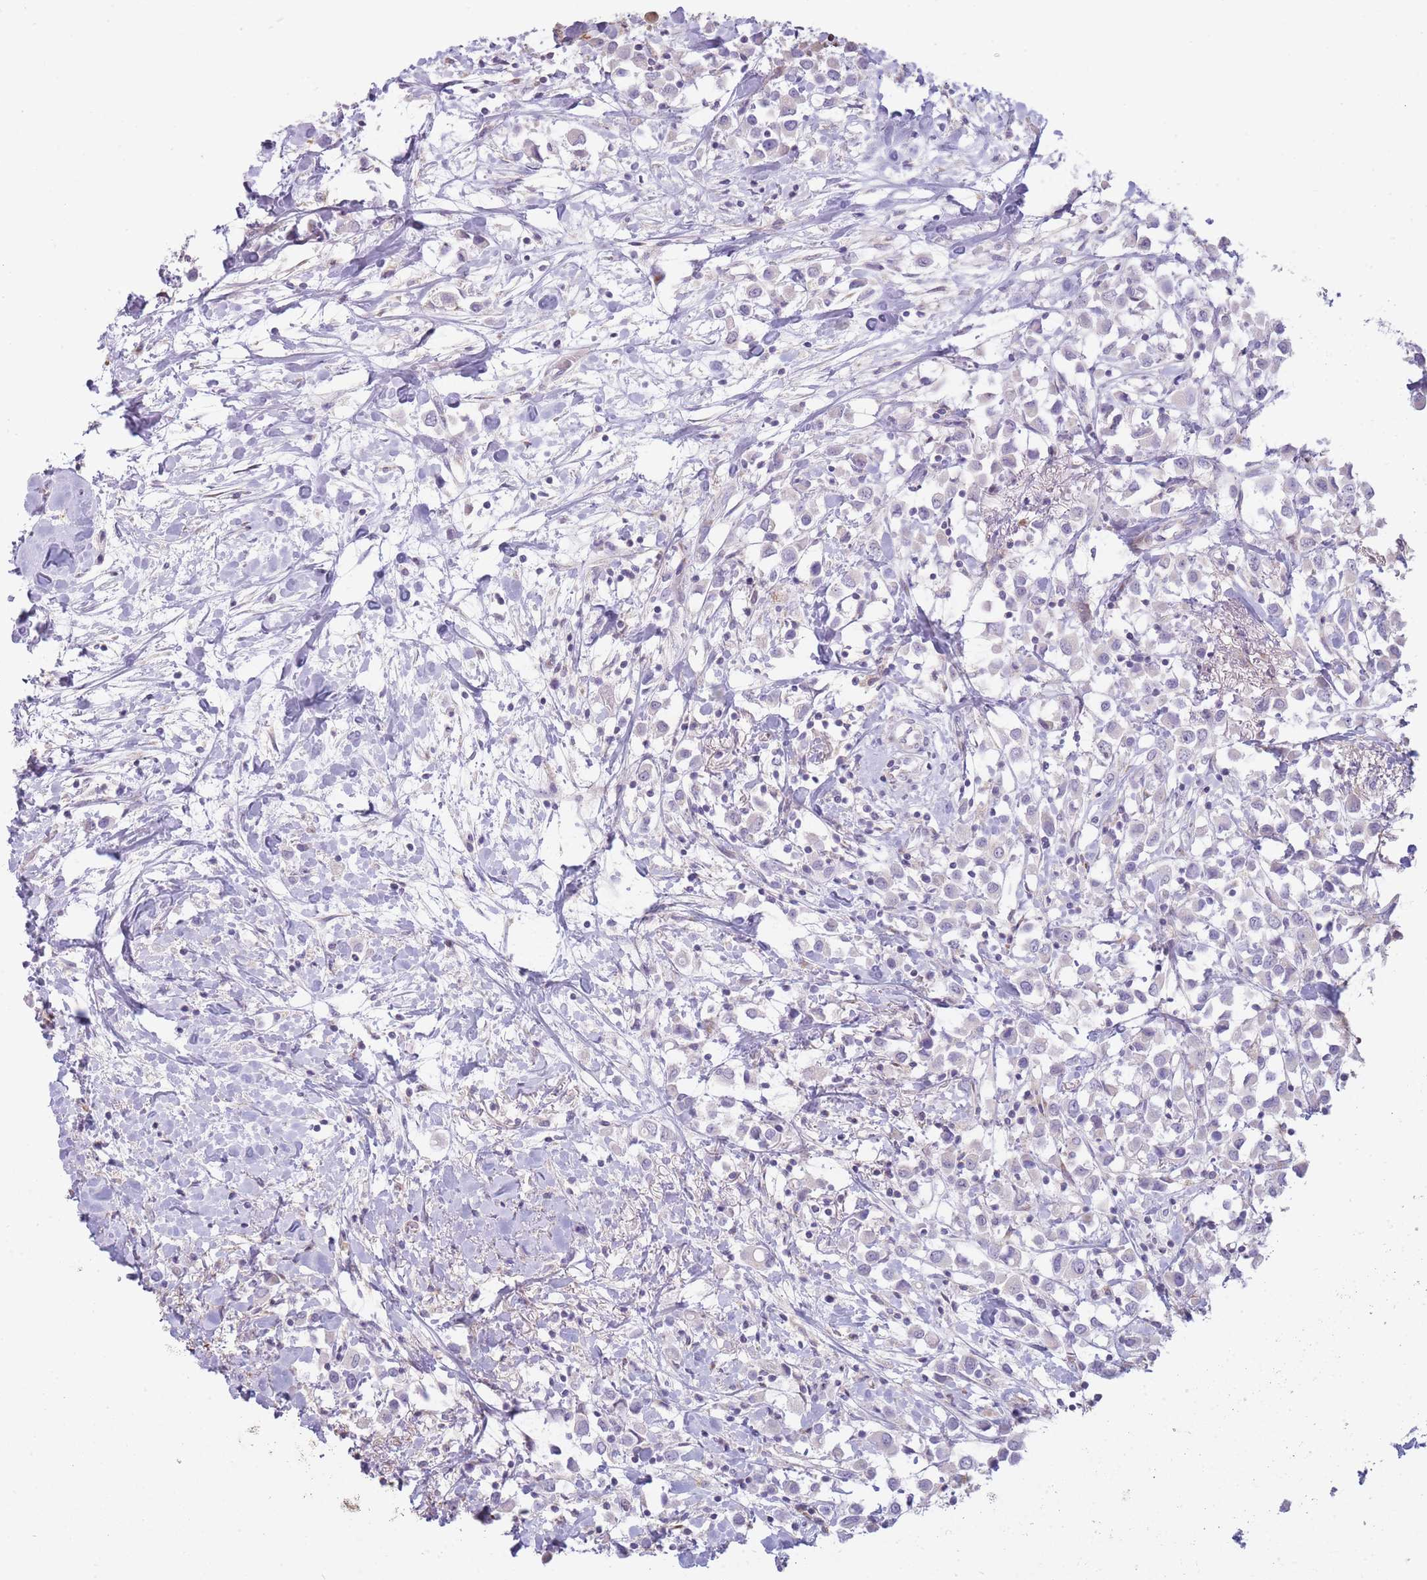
{"staining": {"intensity": "negative", "quantity": "none", "location": "none"}, "tissue": "breast cancer", "cell_type": "Tumor cells", "image_type": "cancer", "snomed": [{"axis": "morphology", "description": "Duct carcinoma"}, {"axis": "topography", "description": "Breast"}], "caption": "Tumor cells show no significant protein staining in breast infiltrating ductal carcinoma. (Brightfield microscopy of DAB IHC at high magnification).", "gene": "PPP3R2", "patient": {"sex": "female", "age": 61}}